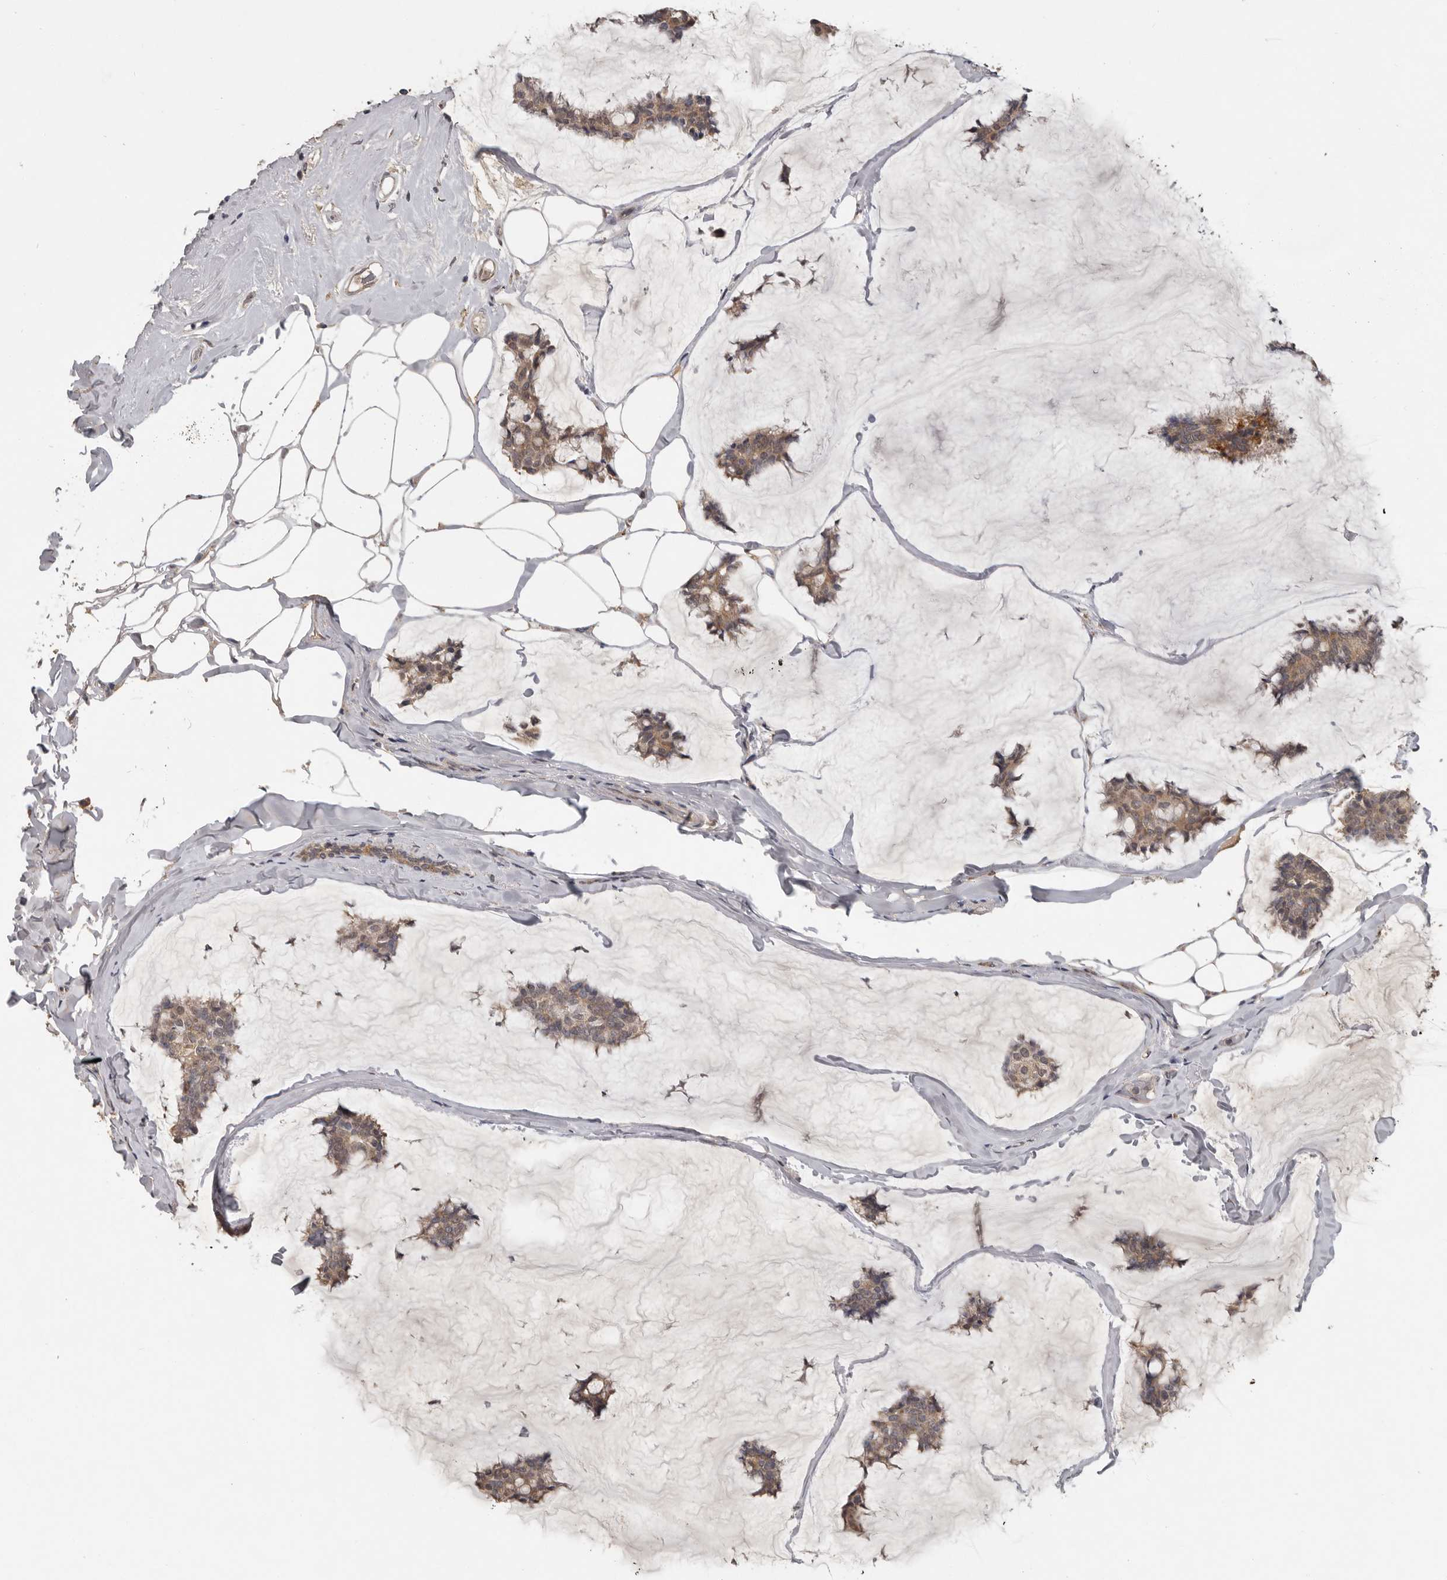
{"staining": {"intensity": "weak", "quantity": ">75%", "location": "cytoplasmic/membranous"}, "tissue": "breast cancer", "cell_type": "Tumor cells", "image_type": "cancer", "snomed": [{"axis": "morphology", "description": "Duct carcinoma"}, {"axis": "topography", "description": "Breast"}], "caption": "Protein staining reveals weak cytoplasmic/membranous positivity in approximately >75% of tumor cells in breast cancer. (DAB (3,3'-diaminobenzidine) IHC with brightfield microscopy, high magnification).", "gene": "MTF1", "patient": {"sex": "female", "age": 93}}